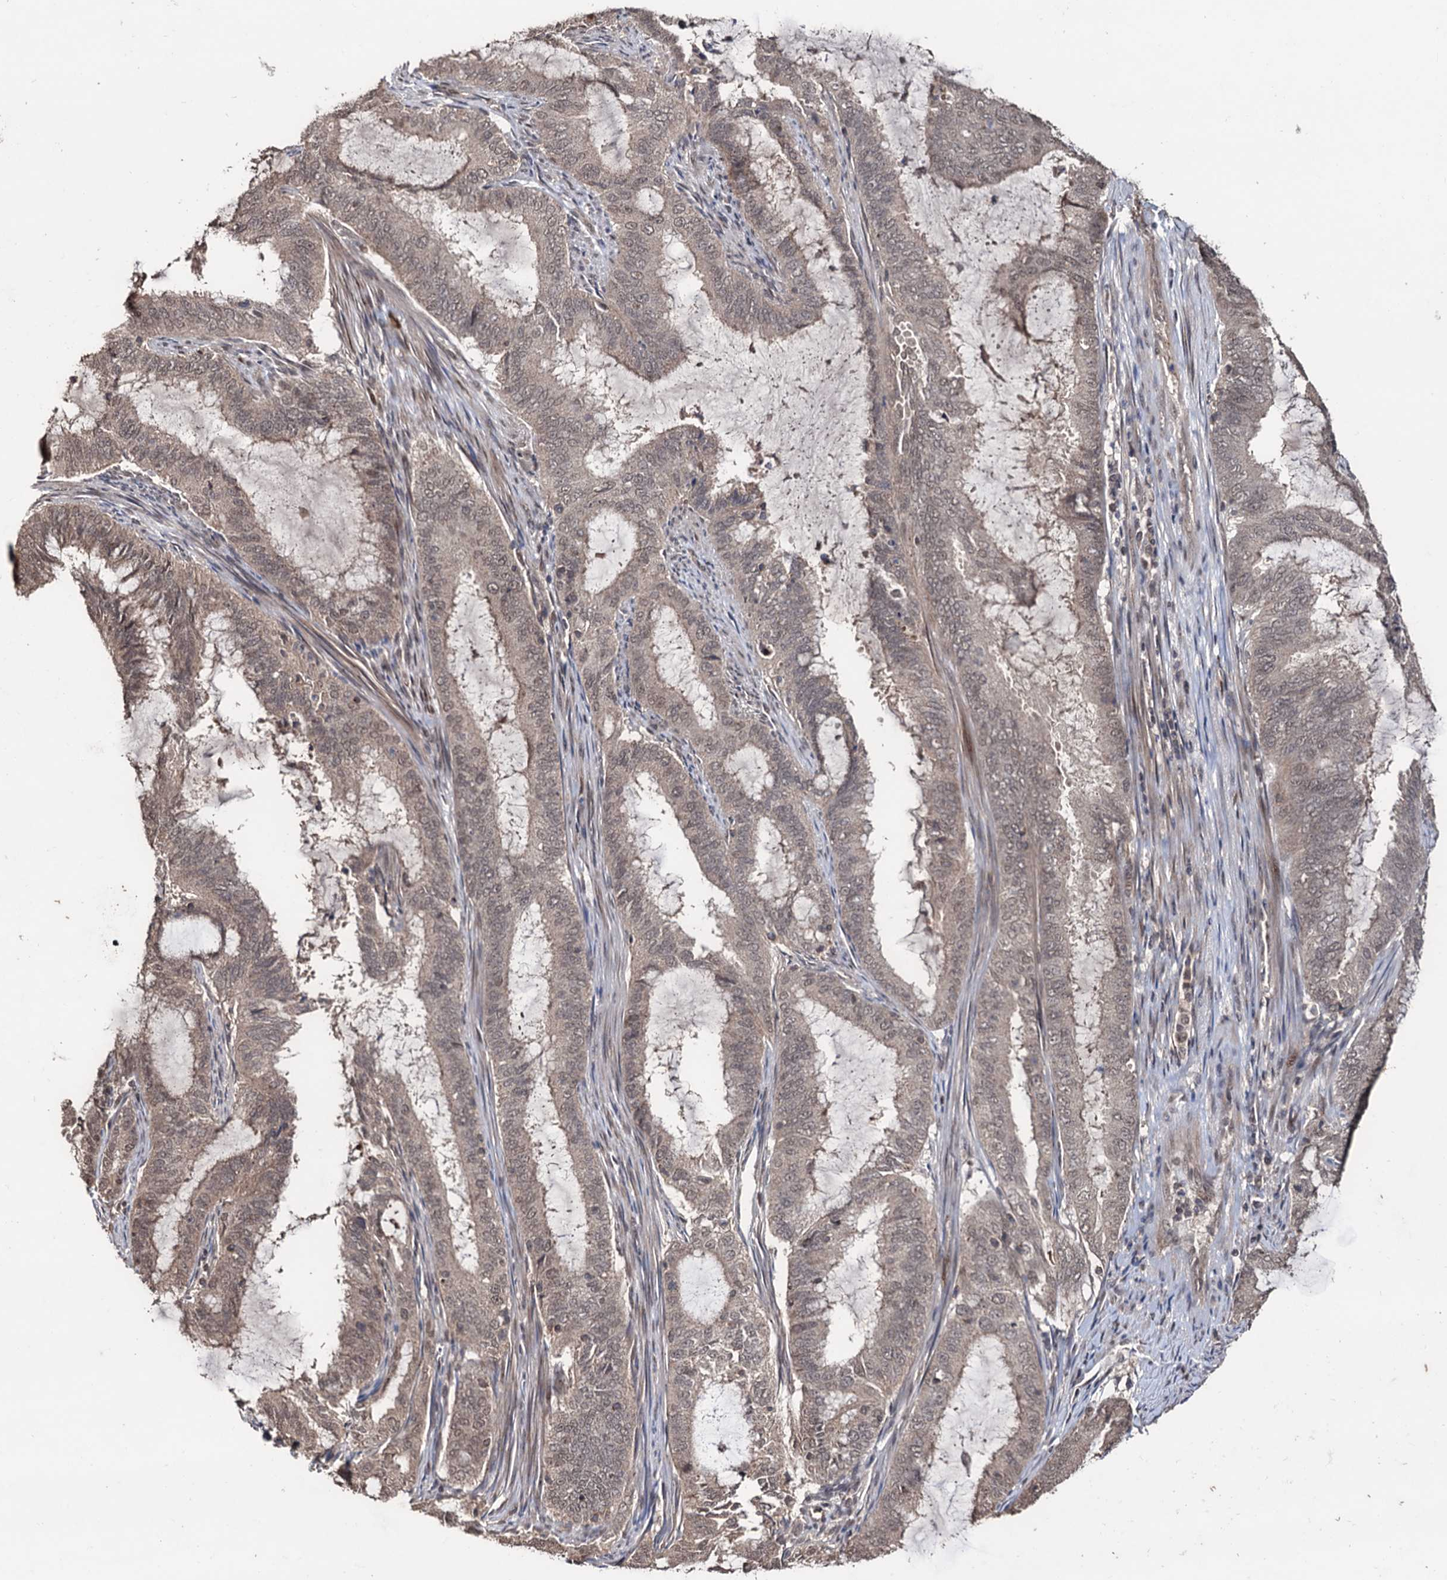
{"staining": {"intensity": "weak", "quantity": "<25%", "location": "cytoplasmic/membranous"}, "tissue": "endometrial cancer", "cell_type": "Tumor cells", "image_type": "cancer", "snomed": [{"axis": "morphology", "description": "Adenocarcinoma, NOS"}, {"axis": "topography", "description": "Endometrium"}], "caption": "There is no significant positivity in tumor cells of endometrial cancer (adenocarcinoma).", "gene": "KLF5", "patient": {"sex": "female", "age": 51}}